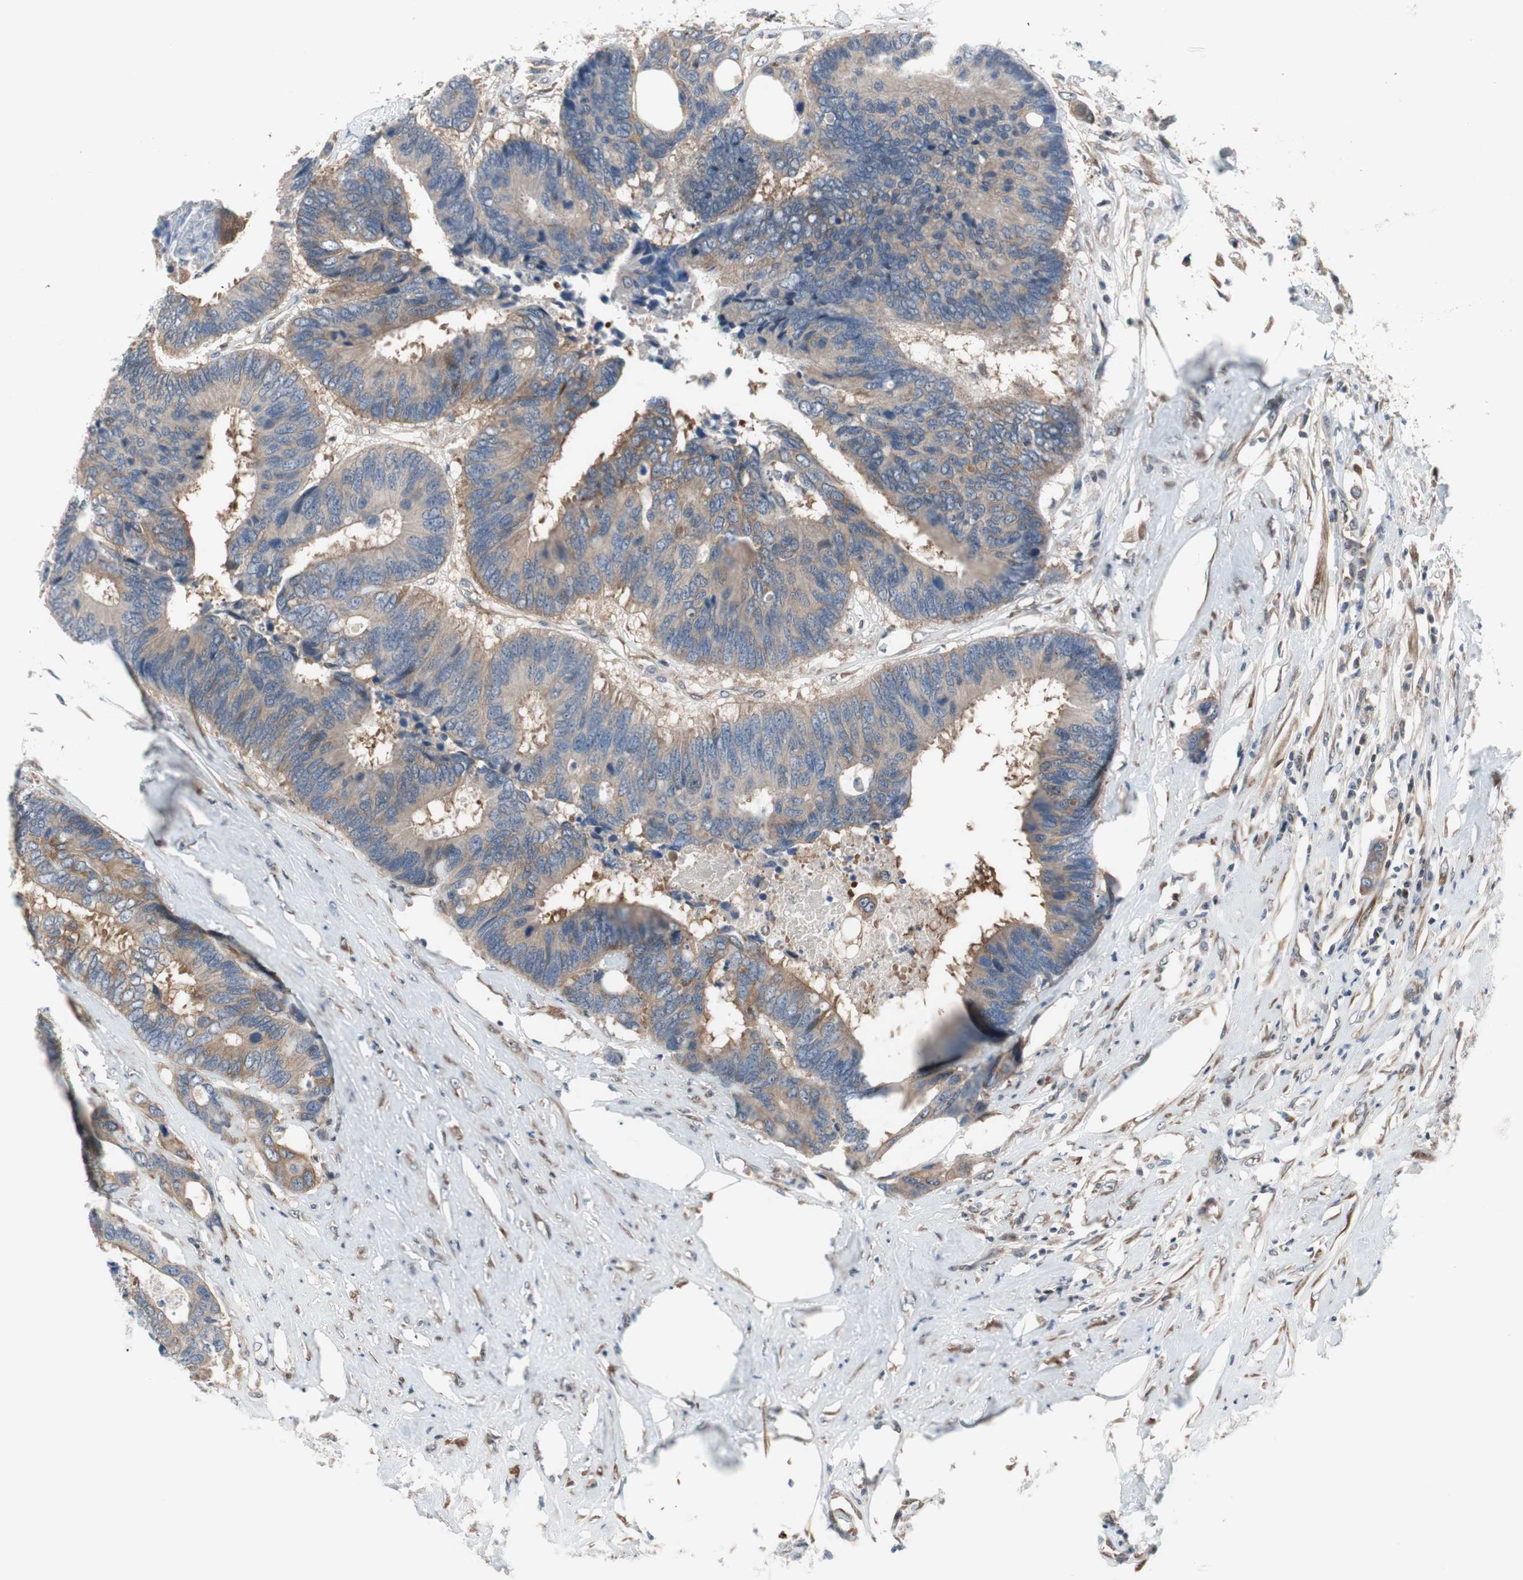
{"staining": {"intensity": "weak", "quantity": "<25%", "location": "cytoplasmic/membranous"}, "tissue": "colorectal cancer", "cell_type": "Tumor cells", "image_type": "cancer", "snomed": [{"axis": "morphology", "description": "Adenocarcinoma, NOS"}, {"axis": "topography", "description": "Rectum"}], "caption": "This histopathology image is of colorectal adenocarcinoma stained with immunohistochemistry (IHC) to label a protein in brown with the nuclei are counter-stained blue. There is no staining in tumor cells.", "gene": "ZNF512B", "patient": {"sex": "male", "age": 55}}